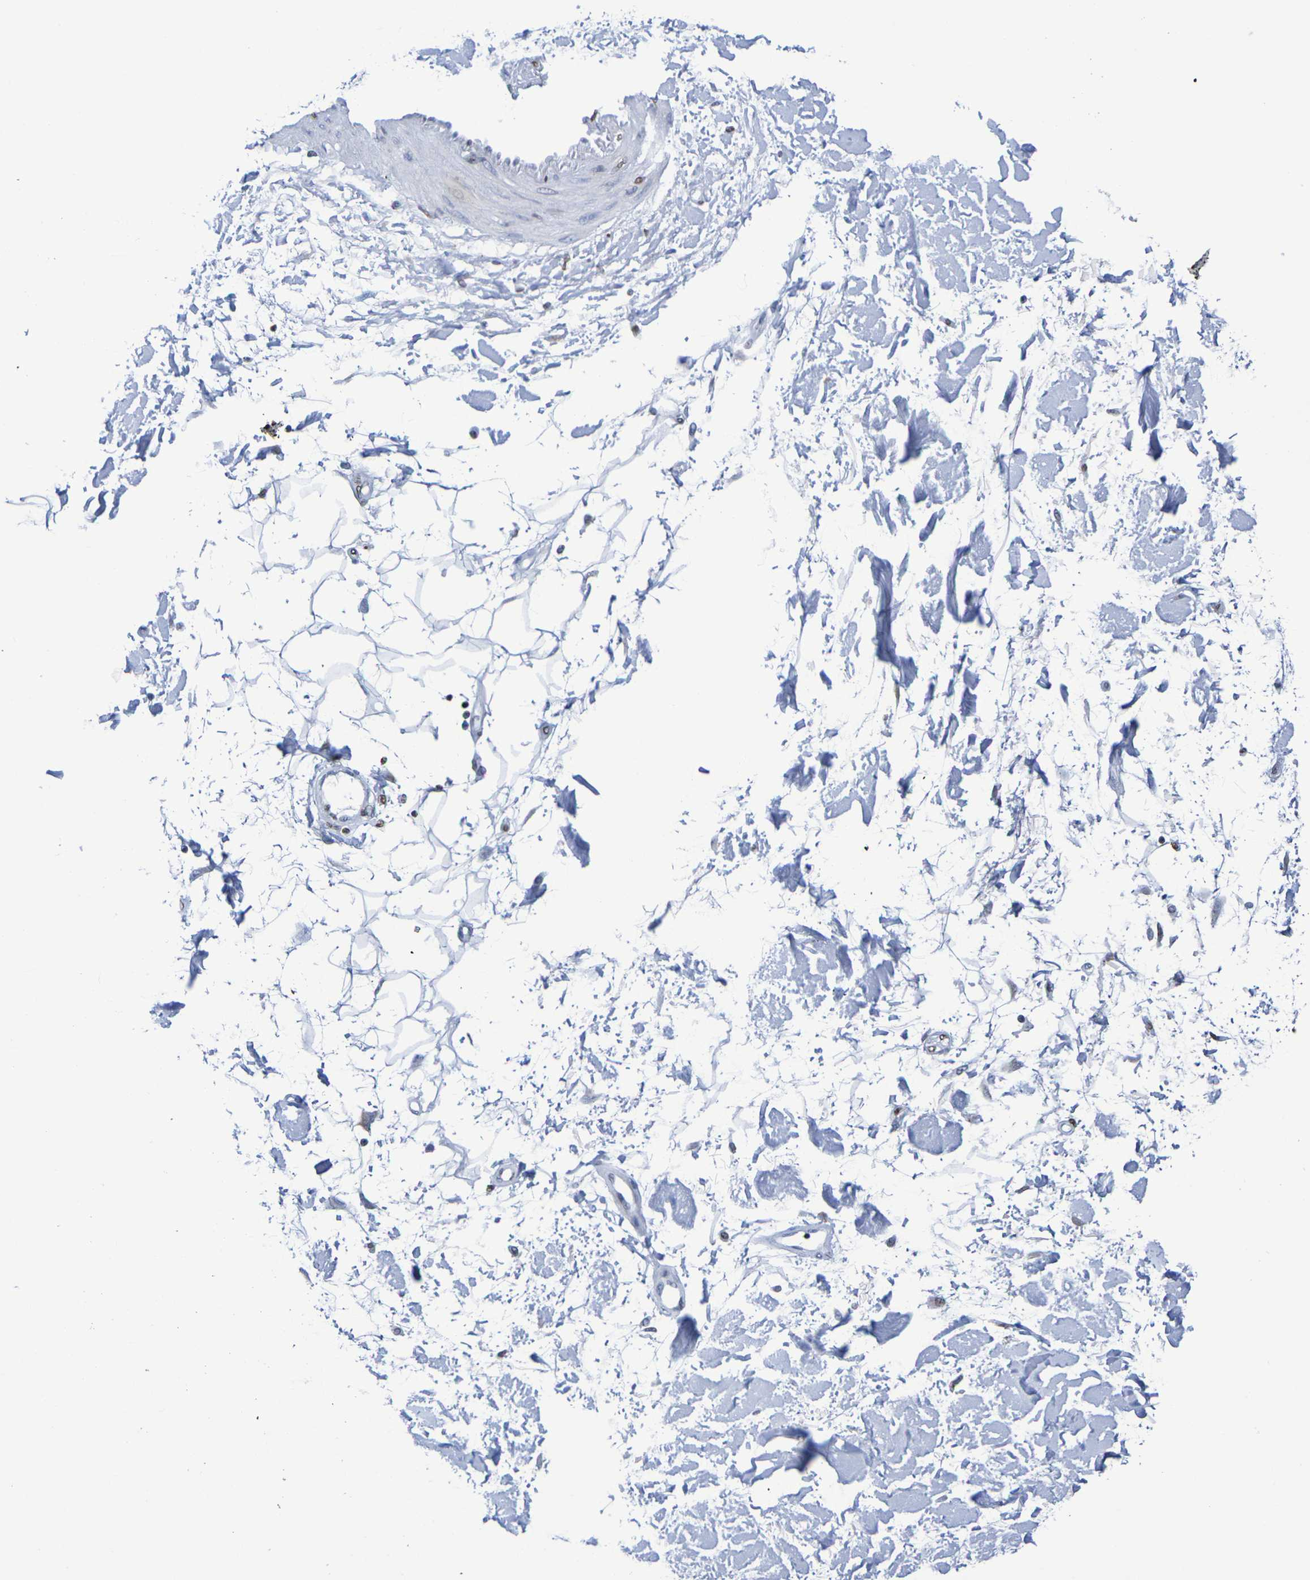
{"staining": {"intensity": "negative", "quantity": "none", "location": "none"}, "tissue": "adipose tissue", "cell_type": "Adipocytes", "image_type": "normal", "snomed": [{"axis": "morphology", "description": "Squamous cell carcinoma, NOS"}, {"axis": "topography", "description": "Skin"}], "caption": "DAB immunohistochemical staining of normal human adipose tissue demonstrates no significant staining in adipocytes. (Immunohistochemistry (ihc), brightfield microscopy, high magnification).", "gene": "H1", "patient": {"sex": "male", "age": 83}}